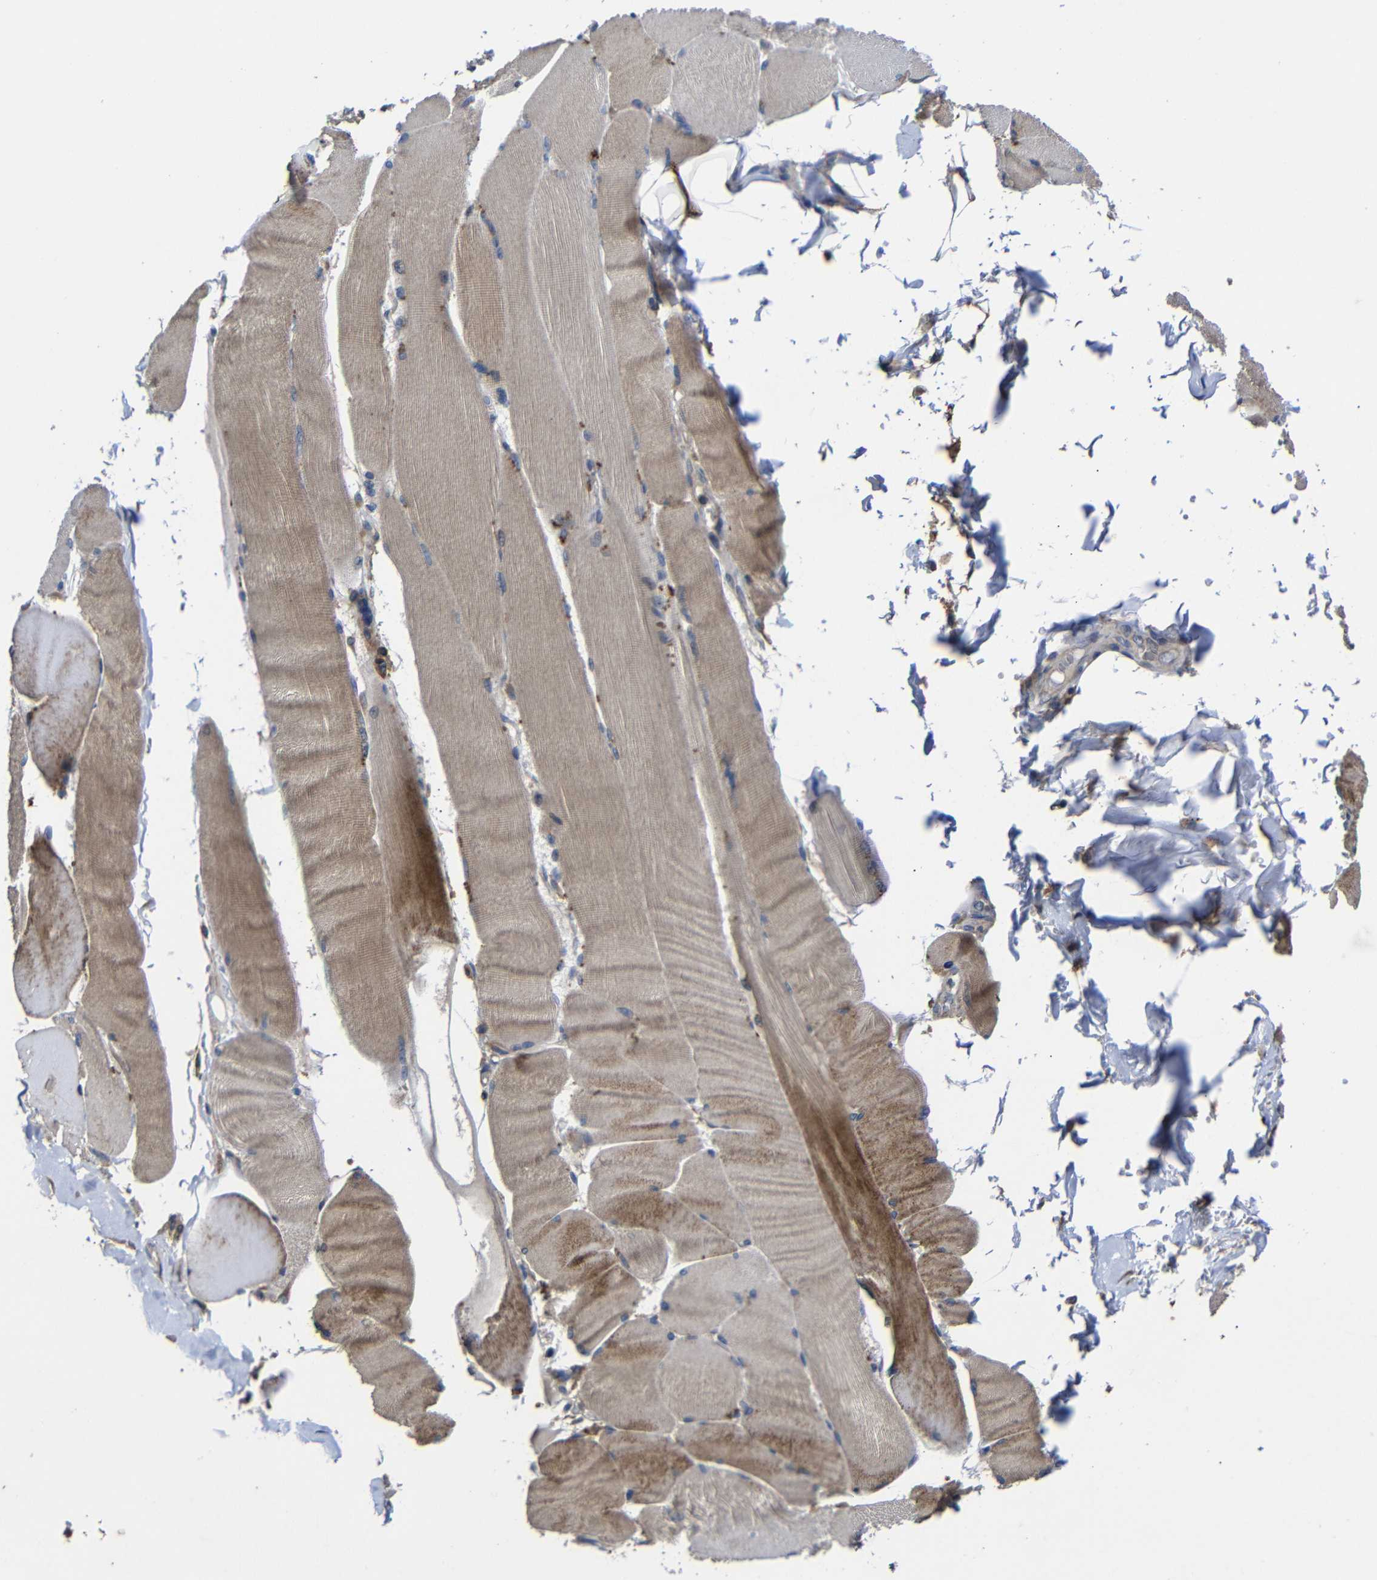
{"staining": {"intensity": "moderate", "quantity": ">75%", "location": "cytoplasmic/membranous"}, "tissue": "skeletal muscle", "cell_type": "Myocytes", "image_type": "normal", "snomed": [{"axis": "morphology", "description": "Normal tissue, NOS"}, {"axis": "topography", "description": "Skin"}, {"axis": "topography", "description": "Skeletal muscle"}], "caption": "IHC histopathology image of normal skeletal muscle: human skeletal muscle stained using immunohistochemistry (IHC) reveals medium levels of moderate protein expression localized specifically in the cytoplasmic/membranous of myocytes, appearing as a cytoplasmic/membranous brown color.", "gene": "LPAR5", "patient": {"sex": "male", "age": 83}}